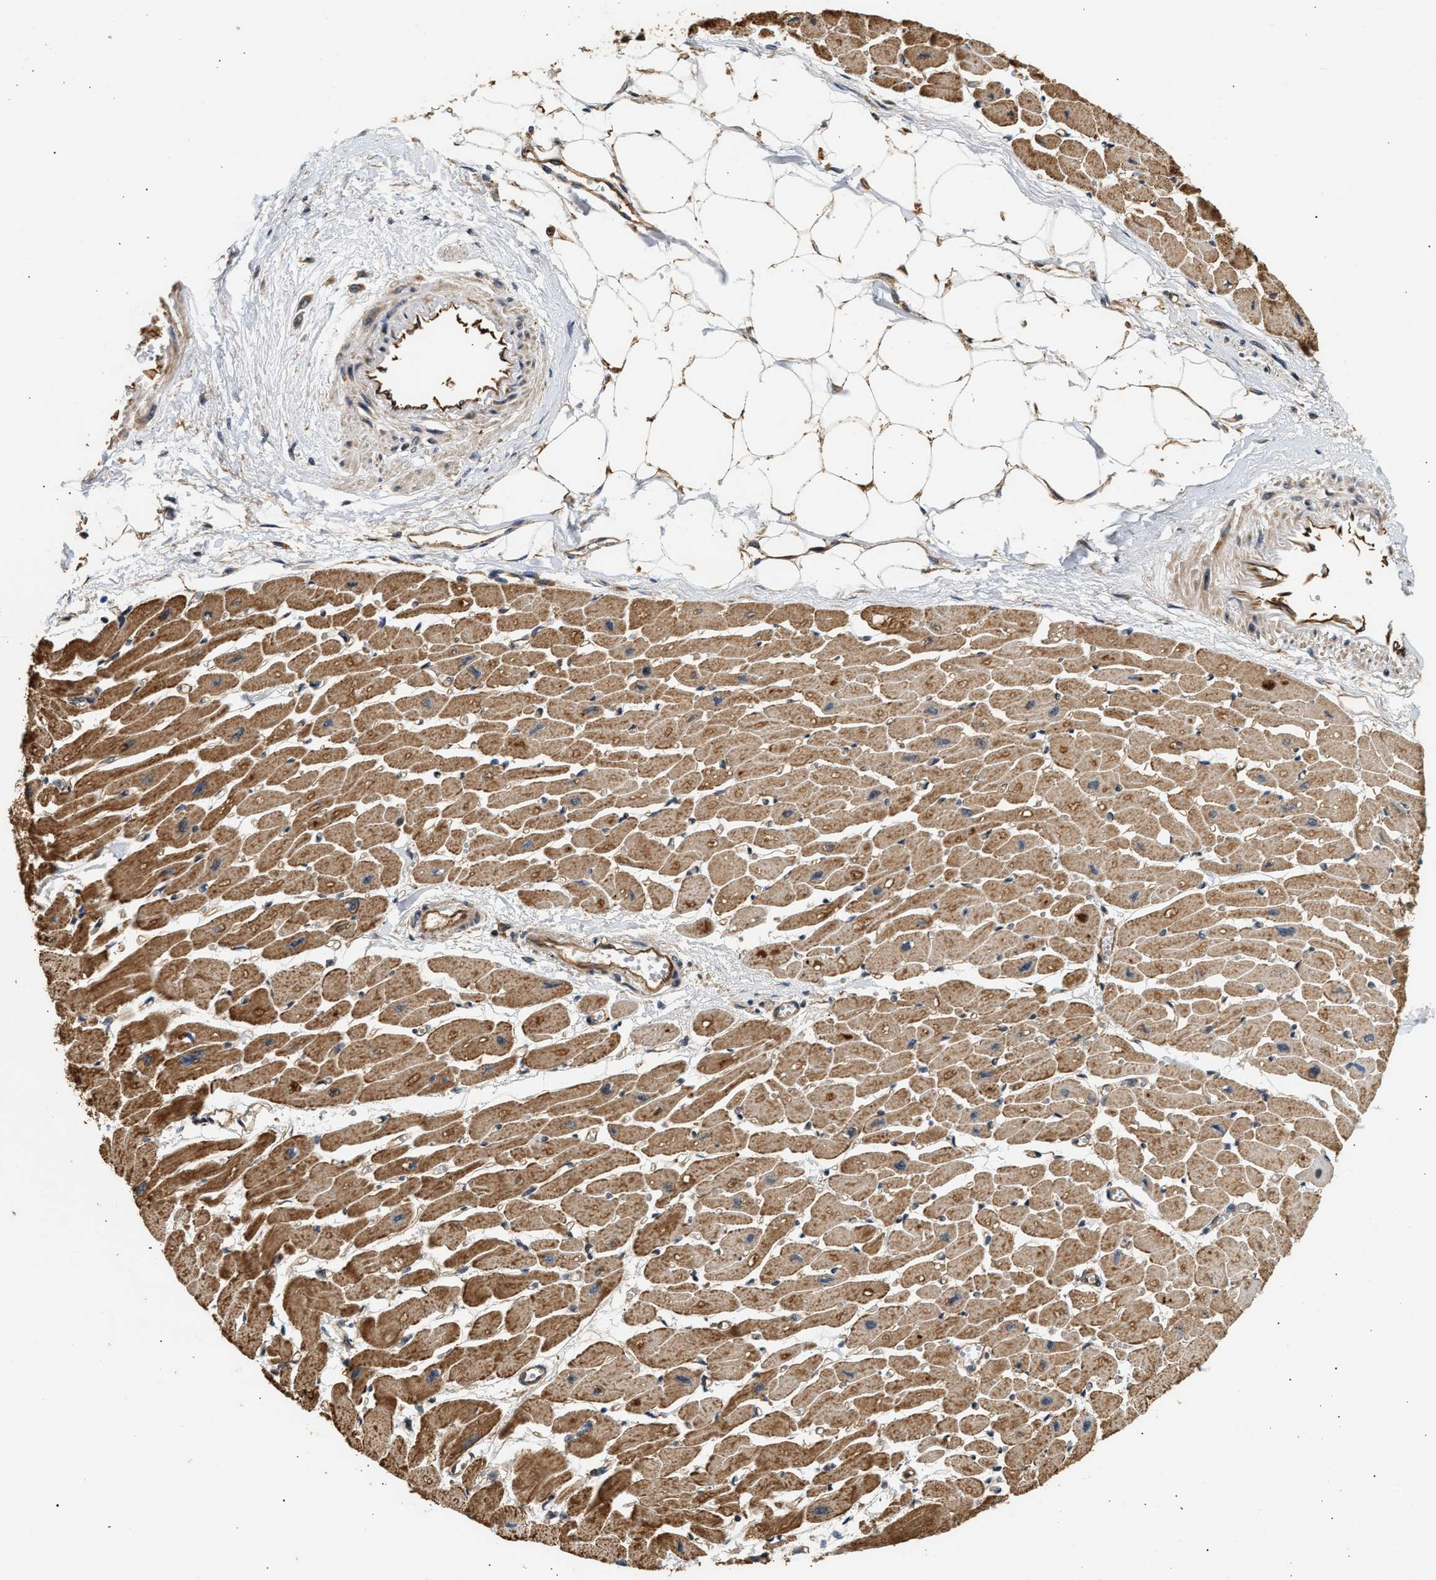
{"staining": {"intensity": "moderate", "quantity": ">75%", "location": "cytoplasmic/membranous"}, "tissue": "heart muscle", "cell_type": "Cardiomyocytes", "image_type": "normal", "snomed": [{"axis": "morphology", "description": "Normal tissue, NOS"}, {"axis": "topography", "description": "Heart"}], "caption": "A brown stain labels moderate cytoplasmic/membranous expression of a protein in cardiomyocytes of normal human heart muscle.", "gene": "DUSP14", "patient": {"sex": "female", "age": 54}}